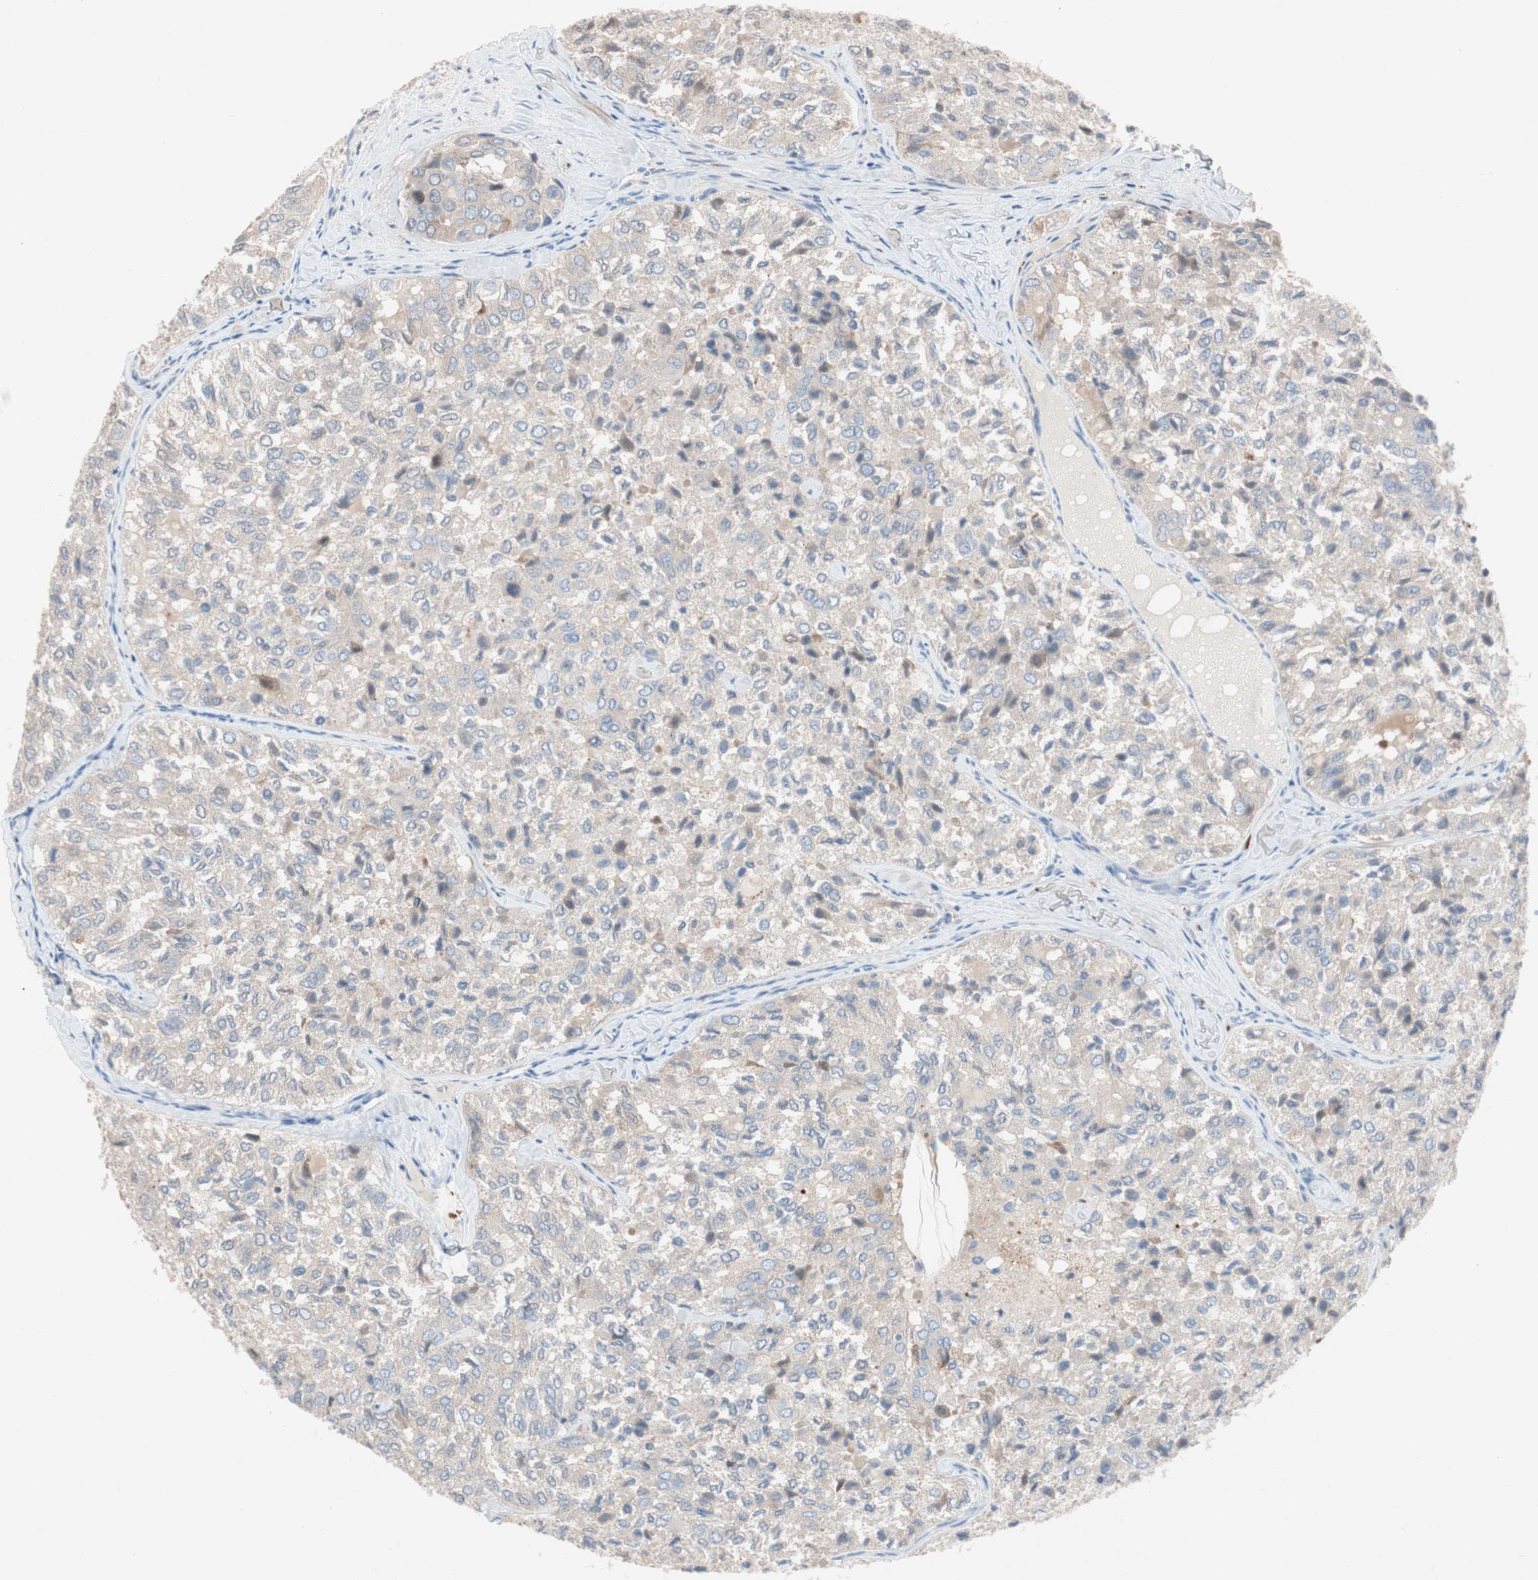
{"staining": {"intensity": "weak", "quantity": "25%-75%", "location": "cytoplasmic/membranous"}, "tissue": "thyroid cancer", "cell_type": "Tumor cells", "image_type": "cancer", "snomed": [{"axis": "morphology", "description": "Follicular adenoma carcinoma, NOS"}, {"axis": "topography", "description": "Thyroid gland"}], "caption": "Human follicular adenoma carcinoma (thyroid) stained with a protein marker shows weak staining in tumor cells.", "gene": "CLEC4D", "patient": {"sex": "male", "age": 75}}